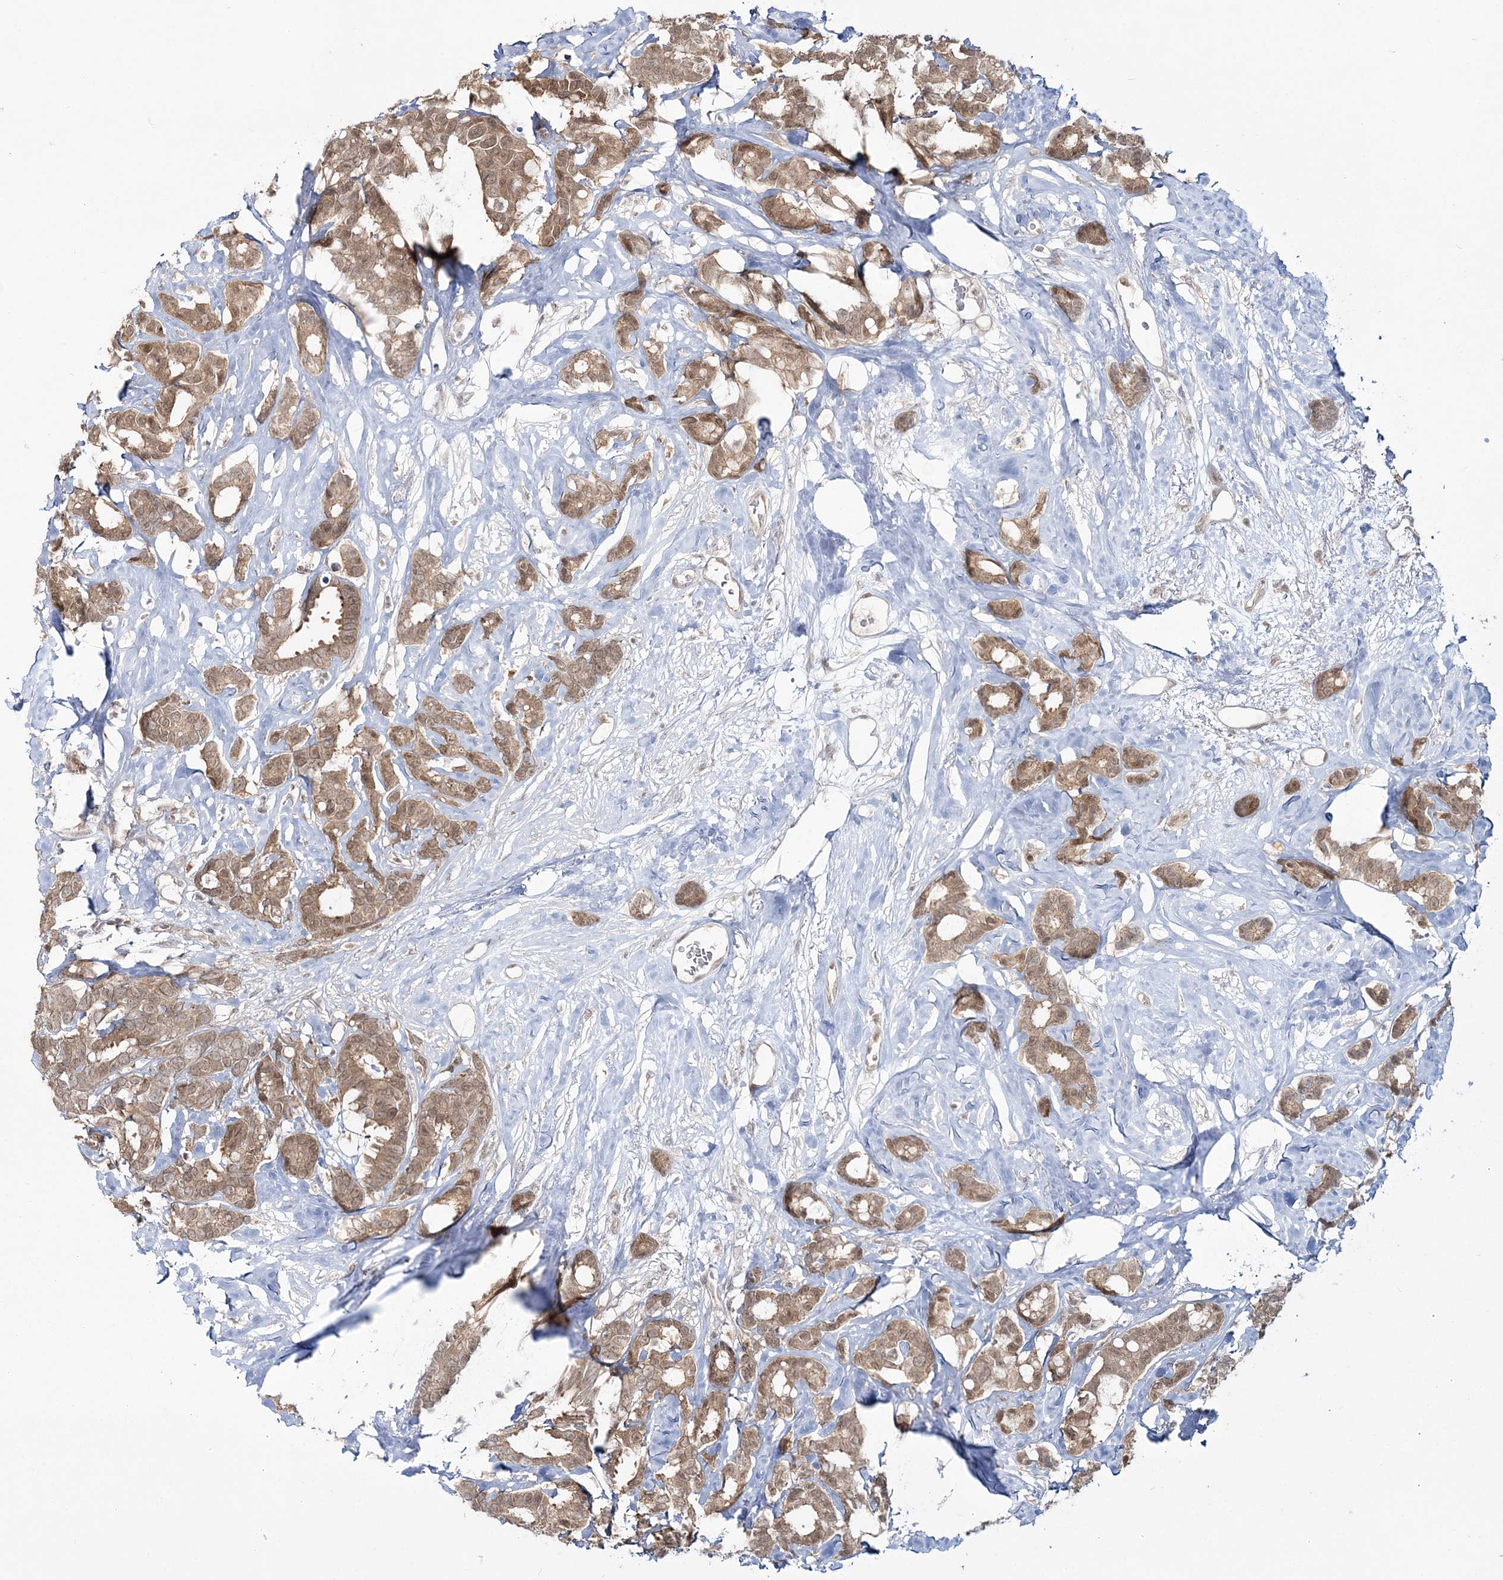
{"staining": {"intensity": "moderate", "quantity": ">75%", "location": "cytoplasmic/membranous,nuclear"}, "tissue": "breast cancer", "cell_type": "Tumor cells", "image_type": "cancer", "snomed": [{"axis": "morphology", "description": "Duct carcinoma"}, {"axis": "topography", "description": "Breast"}], "caption": "There is medium levels of moderate cytoplasmic/membranous and nuclear positivity in tumor cells of breast cancer, as demonstrated by immunohistochemical staining (brown color).", "gene": "ZFAND6", "patient": {"sex": "female", "age": 87}}